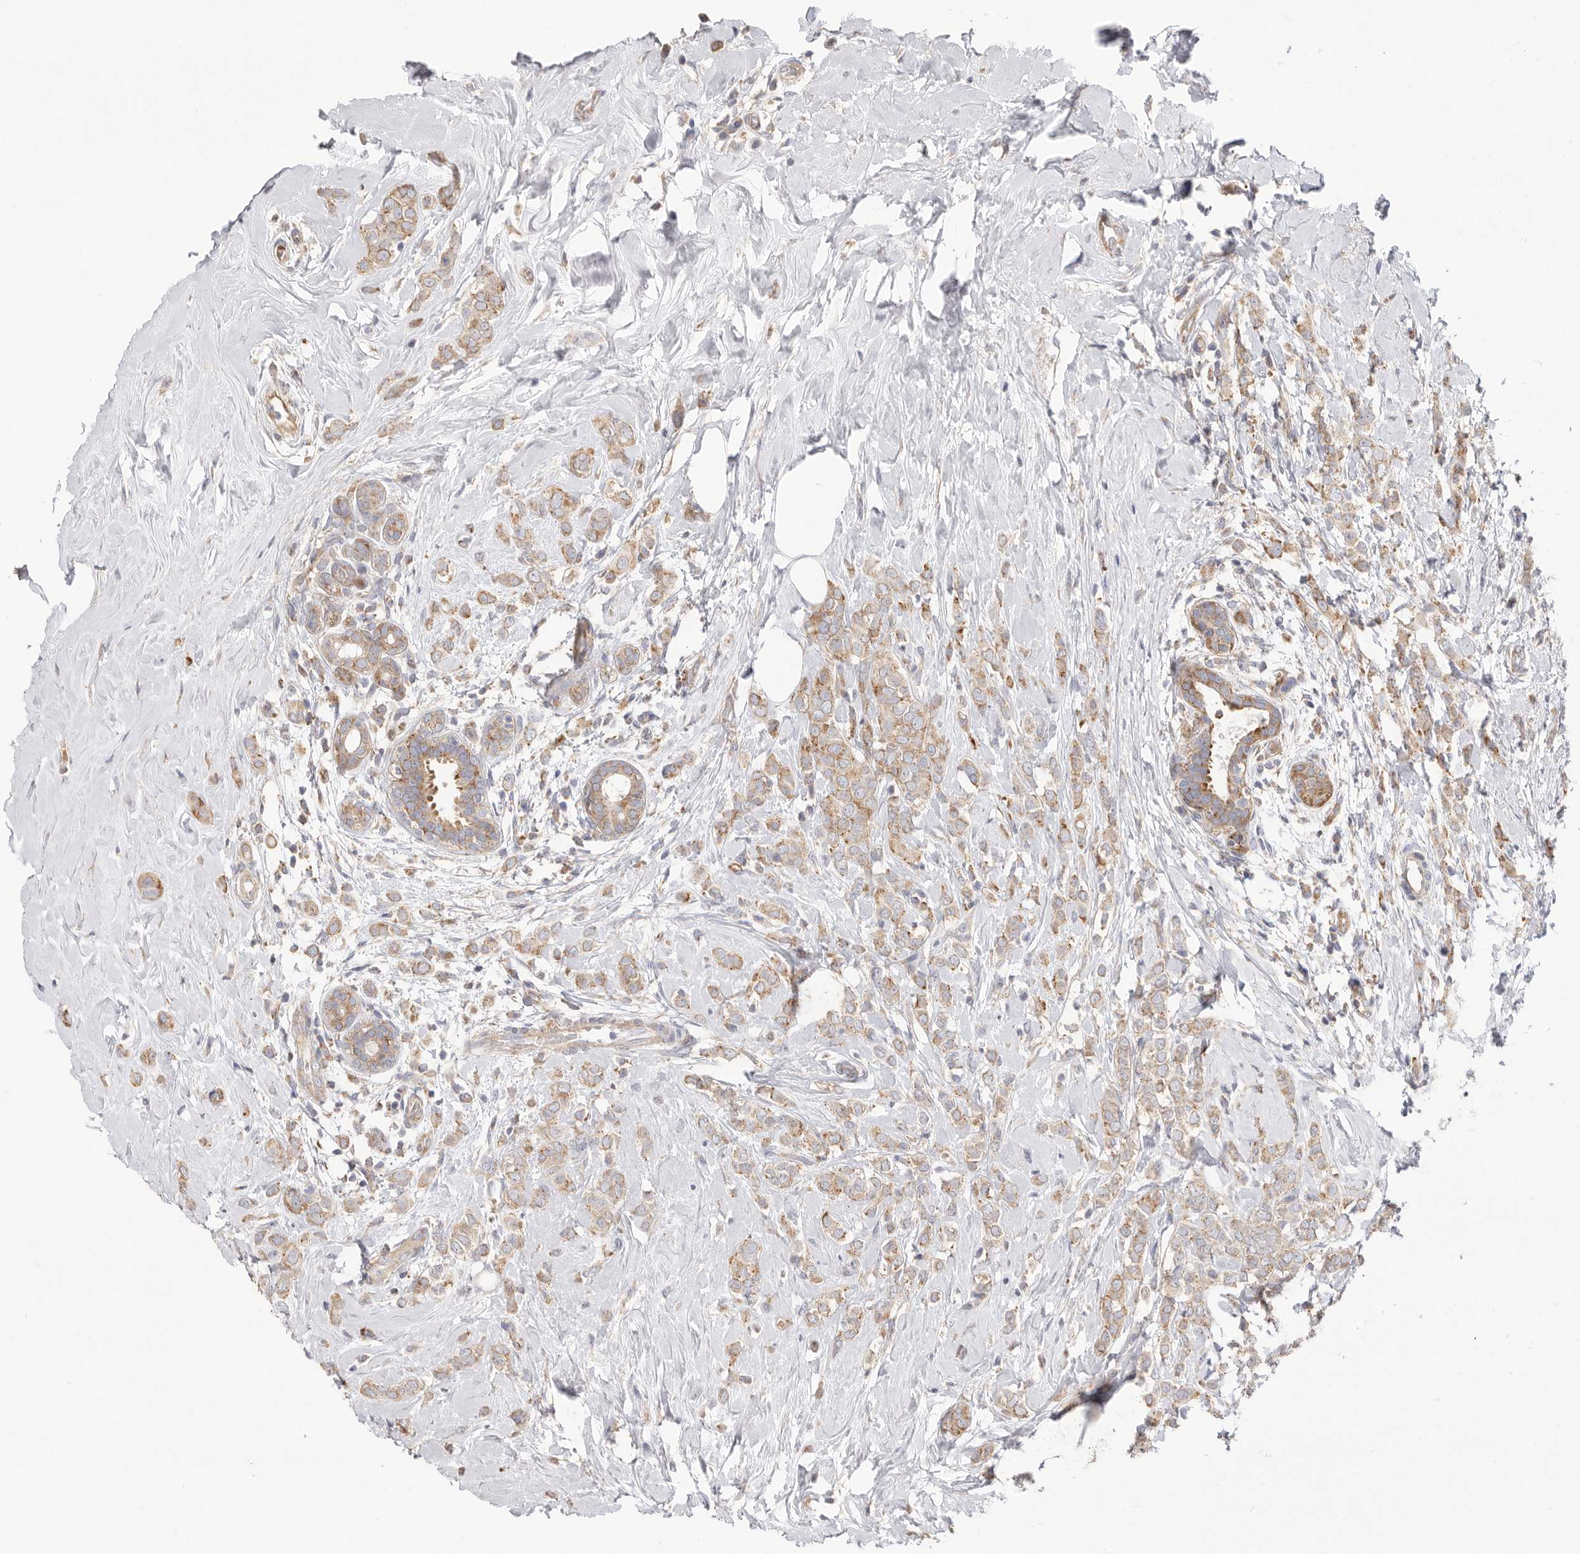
{"staining": {"intensity": "moderate", "quantity": ">75%", "location": "cytoplasmic/membranous"}, "tissue": "breast cancer", "cell_type": "Tumor cells", "image_type": "cancer", "snomed": [{"axis": "morphology", "description": "Lobular carcinoma"}, {"axis": "topography", "description": "Breast"}], "caption": "Brown immunohistochemical staining in lobular carcinoma (breast) shows moderate cytoplasmic/membranous positivity in approximately >75% of tumor cells.", "gene": "SERBP1", "patient": {"sex": "female", "age": 47}}